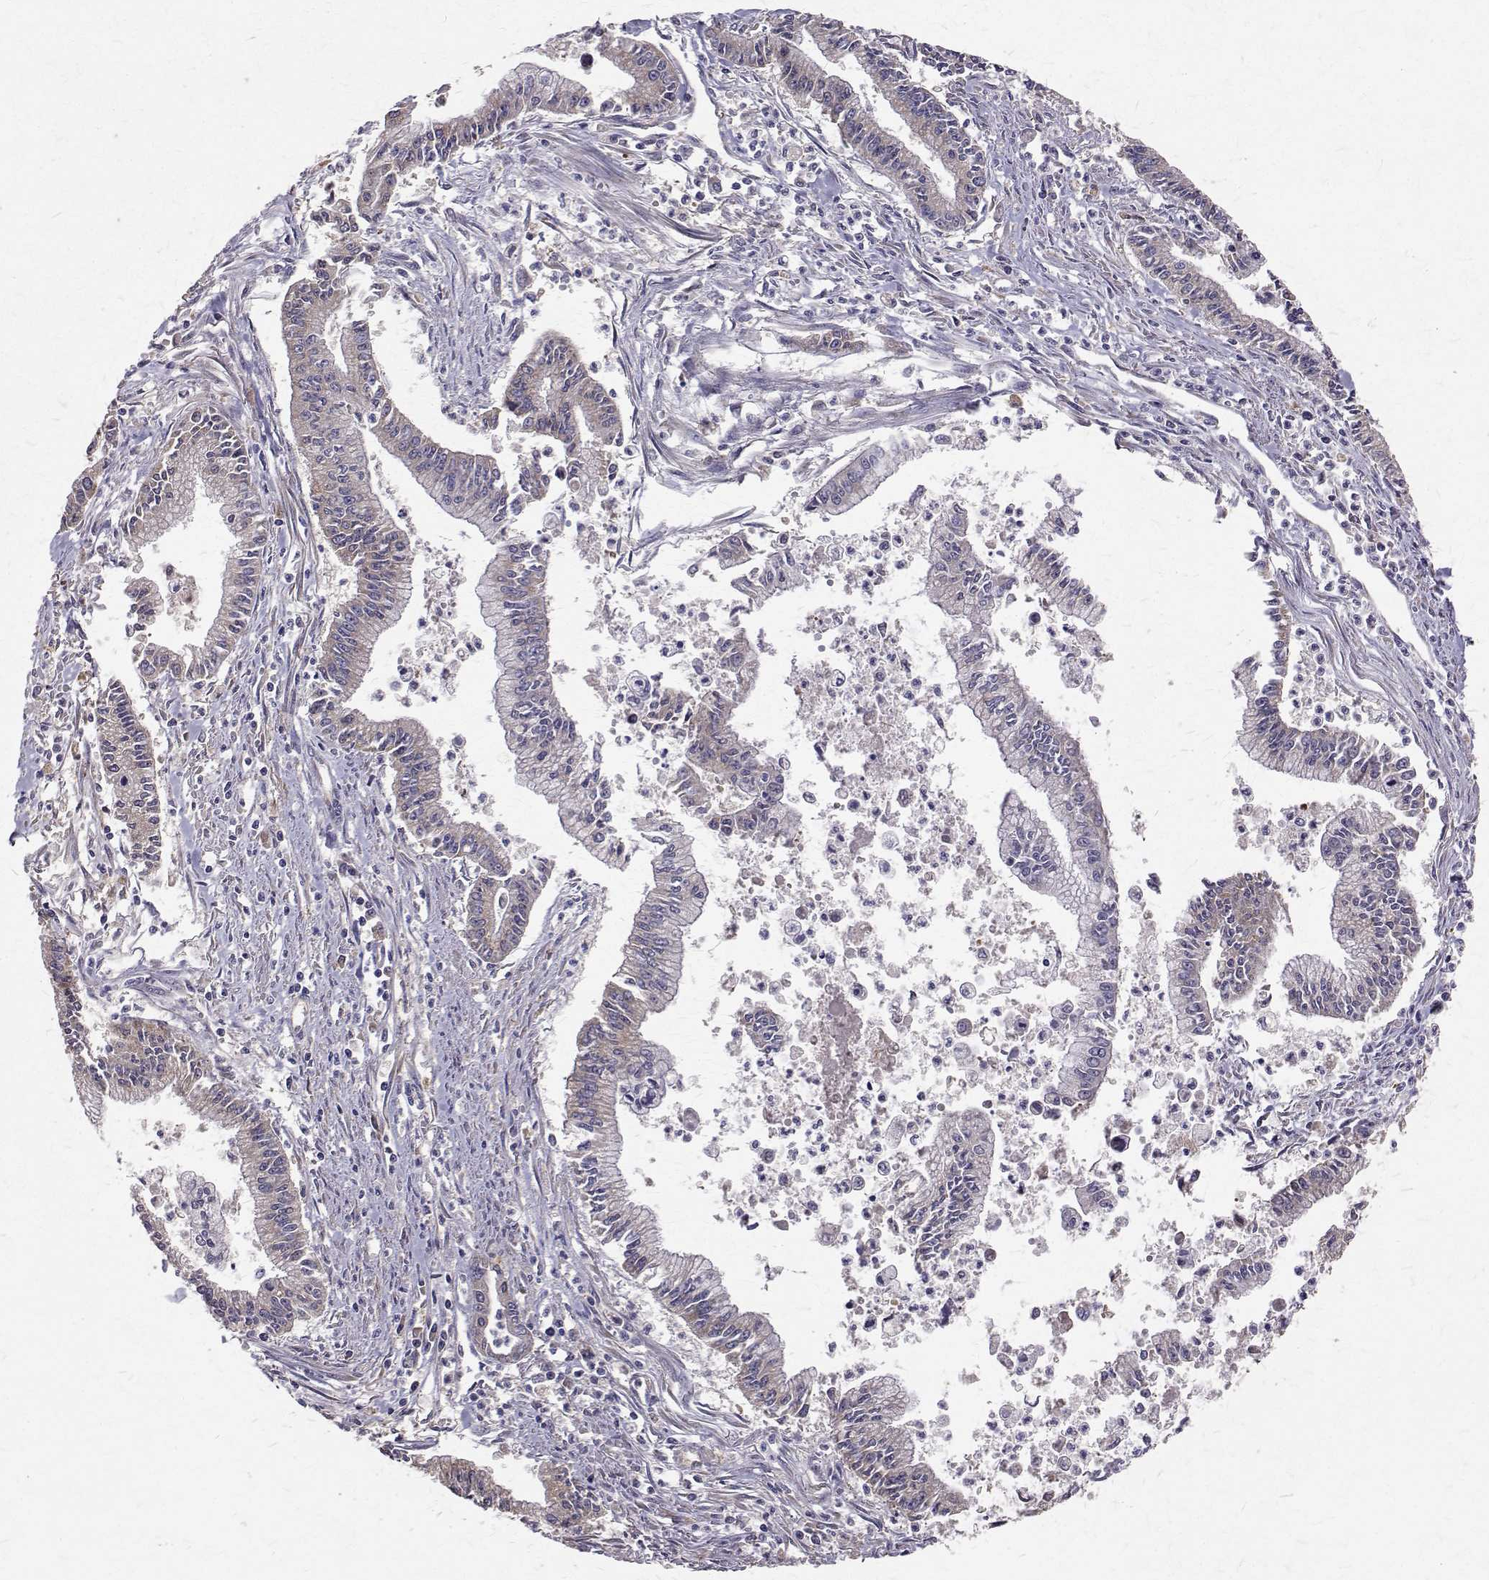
{"staining": {"intensity": "weak", "quantity": "25%-75%", "location": "cytoplasmic/membranous"}, "tissue": "pancreatic cancer", "cell_type": "Tumor cells", "image_type": "cancer", "snomed": [{"axis": "morphology", "description": "Adenocarcinoma, NOS"}, {"axis": "topography", "description": "Pancreas"}], "caption": "This is an image of immunohistochemistry (IHC) staining of adenocarcinoma (pancreatic), which shows weak positivity in the cytoplasmic/membranous of tumor cells.", "gene": "FARSB", "patient": {"sex": "female", "age": 65}}